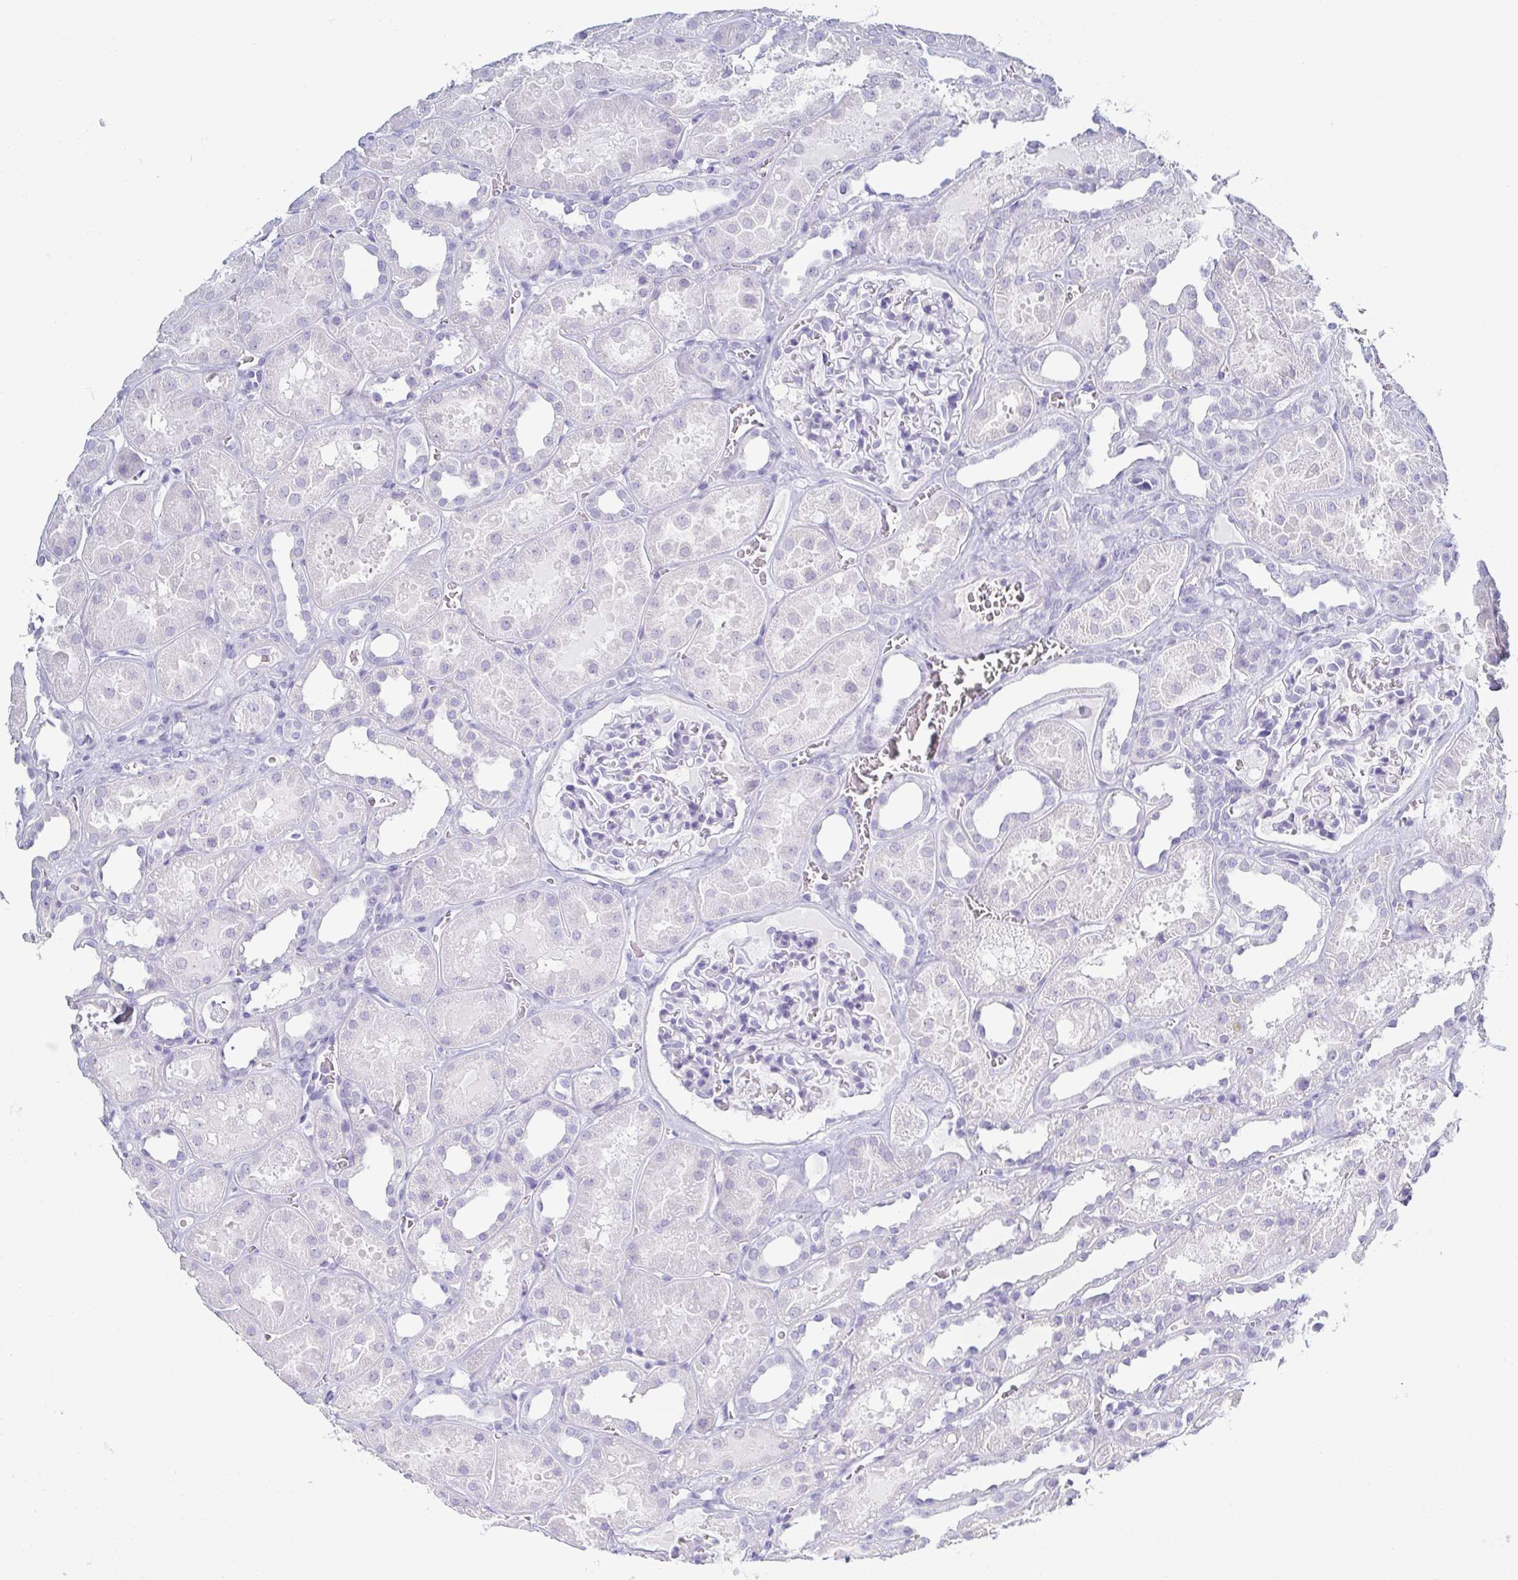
{"staining": {"intensity": "negative", "quantity": "none", "location": "none"}, "tissue": "kidney", "cell_type": "Cells in glomeruli", "image_type": "normal", "snomed": [{"axis": "morphology", "description": "Normal tissue, NOS"}, {"axis": "topography", "description": "Kidney"}], "caption": "The histopathology image demonstrates no significant positivity in cells in glomeruli of kidney.", "gene": "ZG16B", "patient": {"sex": "female", "age": 41}}